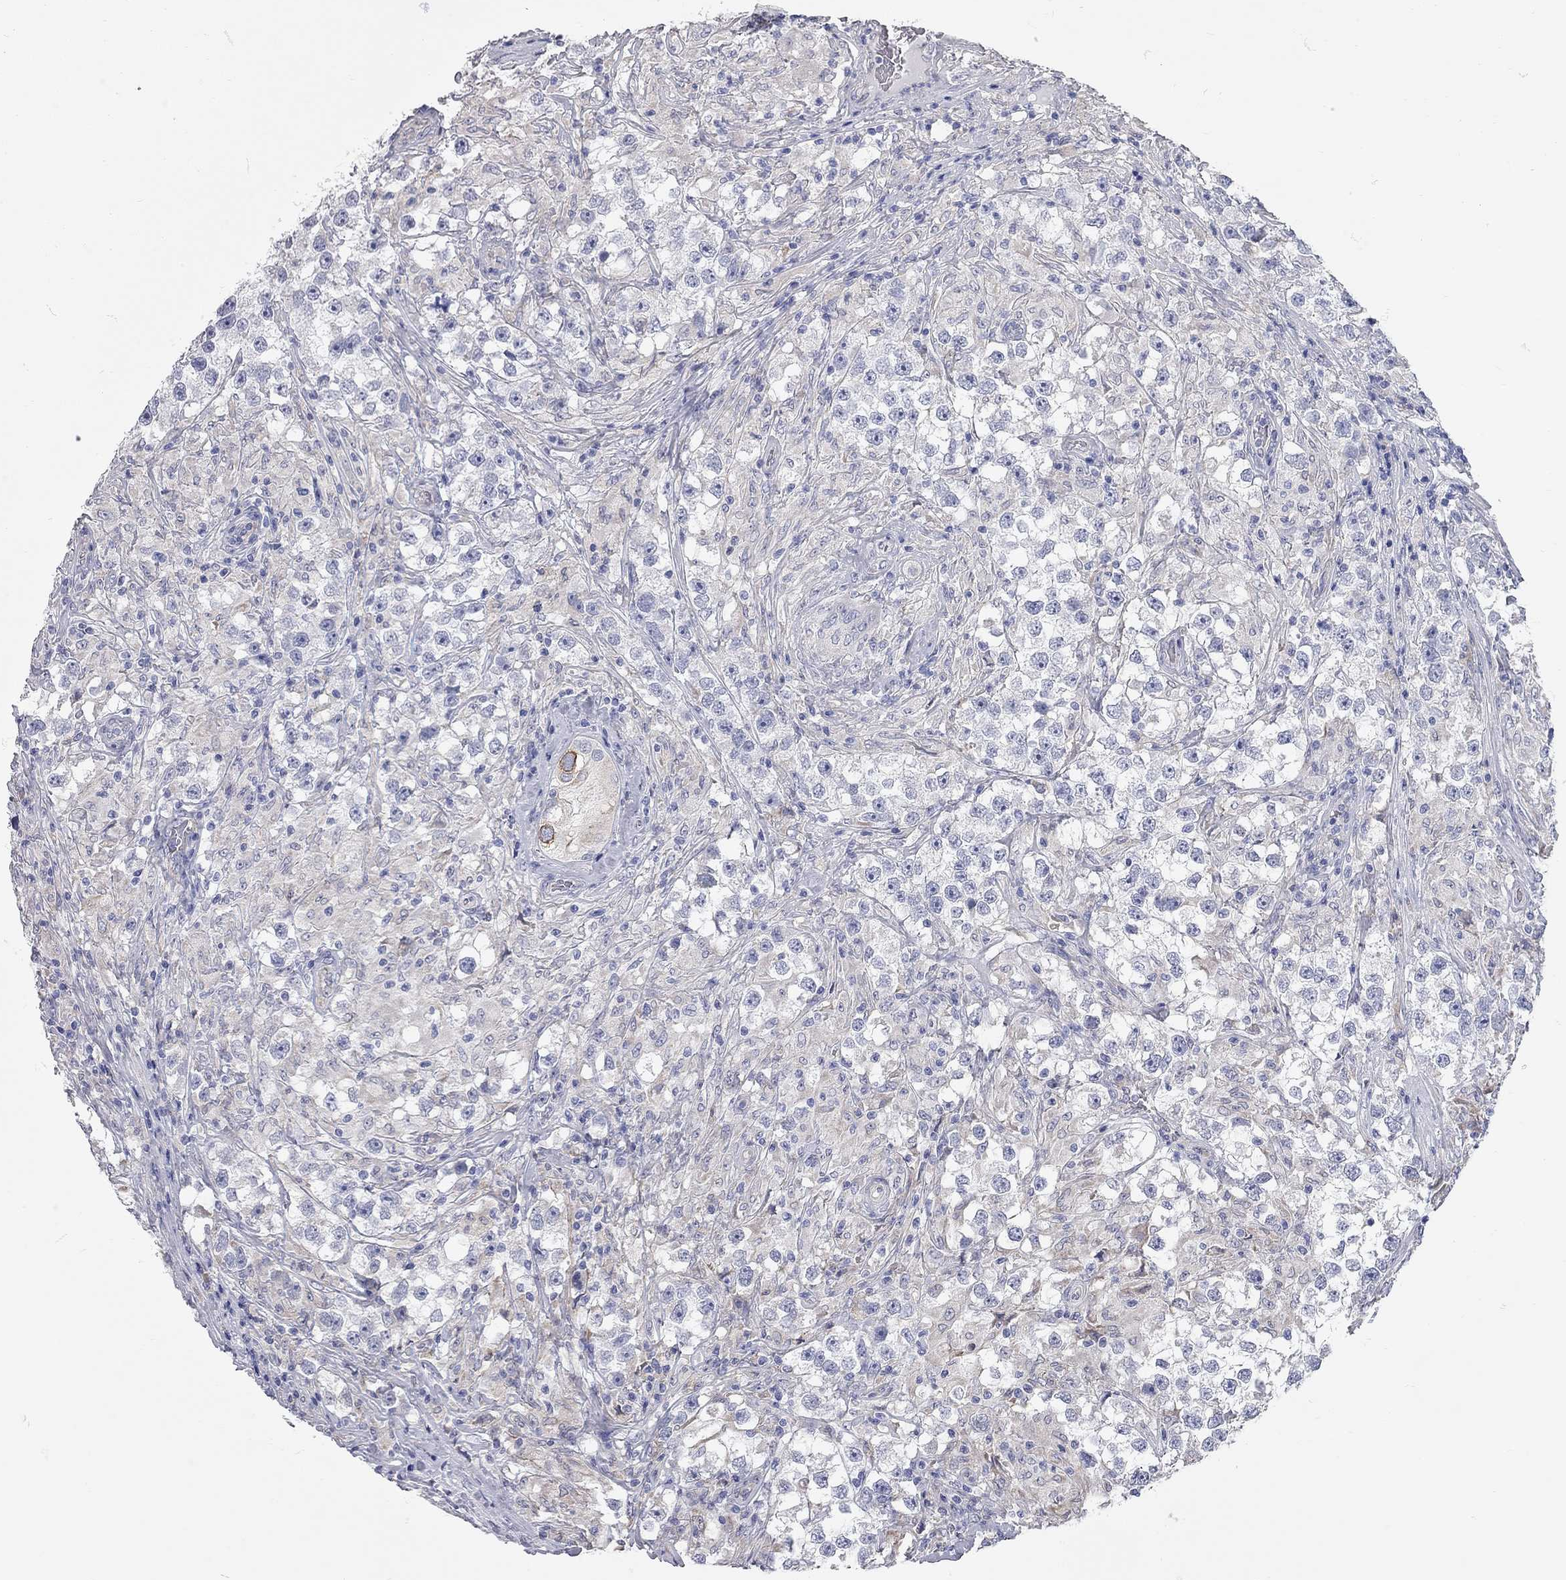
{"staining": {"intensity": "negative", "quantity": "none", "location": "none"}, "tissue": "testis cancer", "cell_type": "Tumor cells", "image_type": "cancer", "snomed": [{"axis": "morphology", "description": "Seminoma, NOS"}, {"axis": "topography", "description": "Testis"}], "caption": "A high-resolution photomicrograph shows immunohistochemistry staining of testis cancer, which demonstrates no significant positivity in tumor cells.", "gene": "XAGE2", "patient": {"sex": "male", "age": 46}}